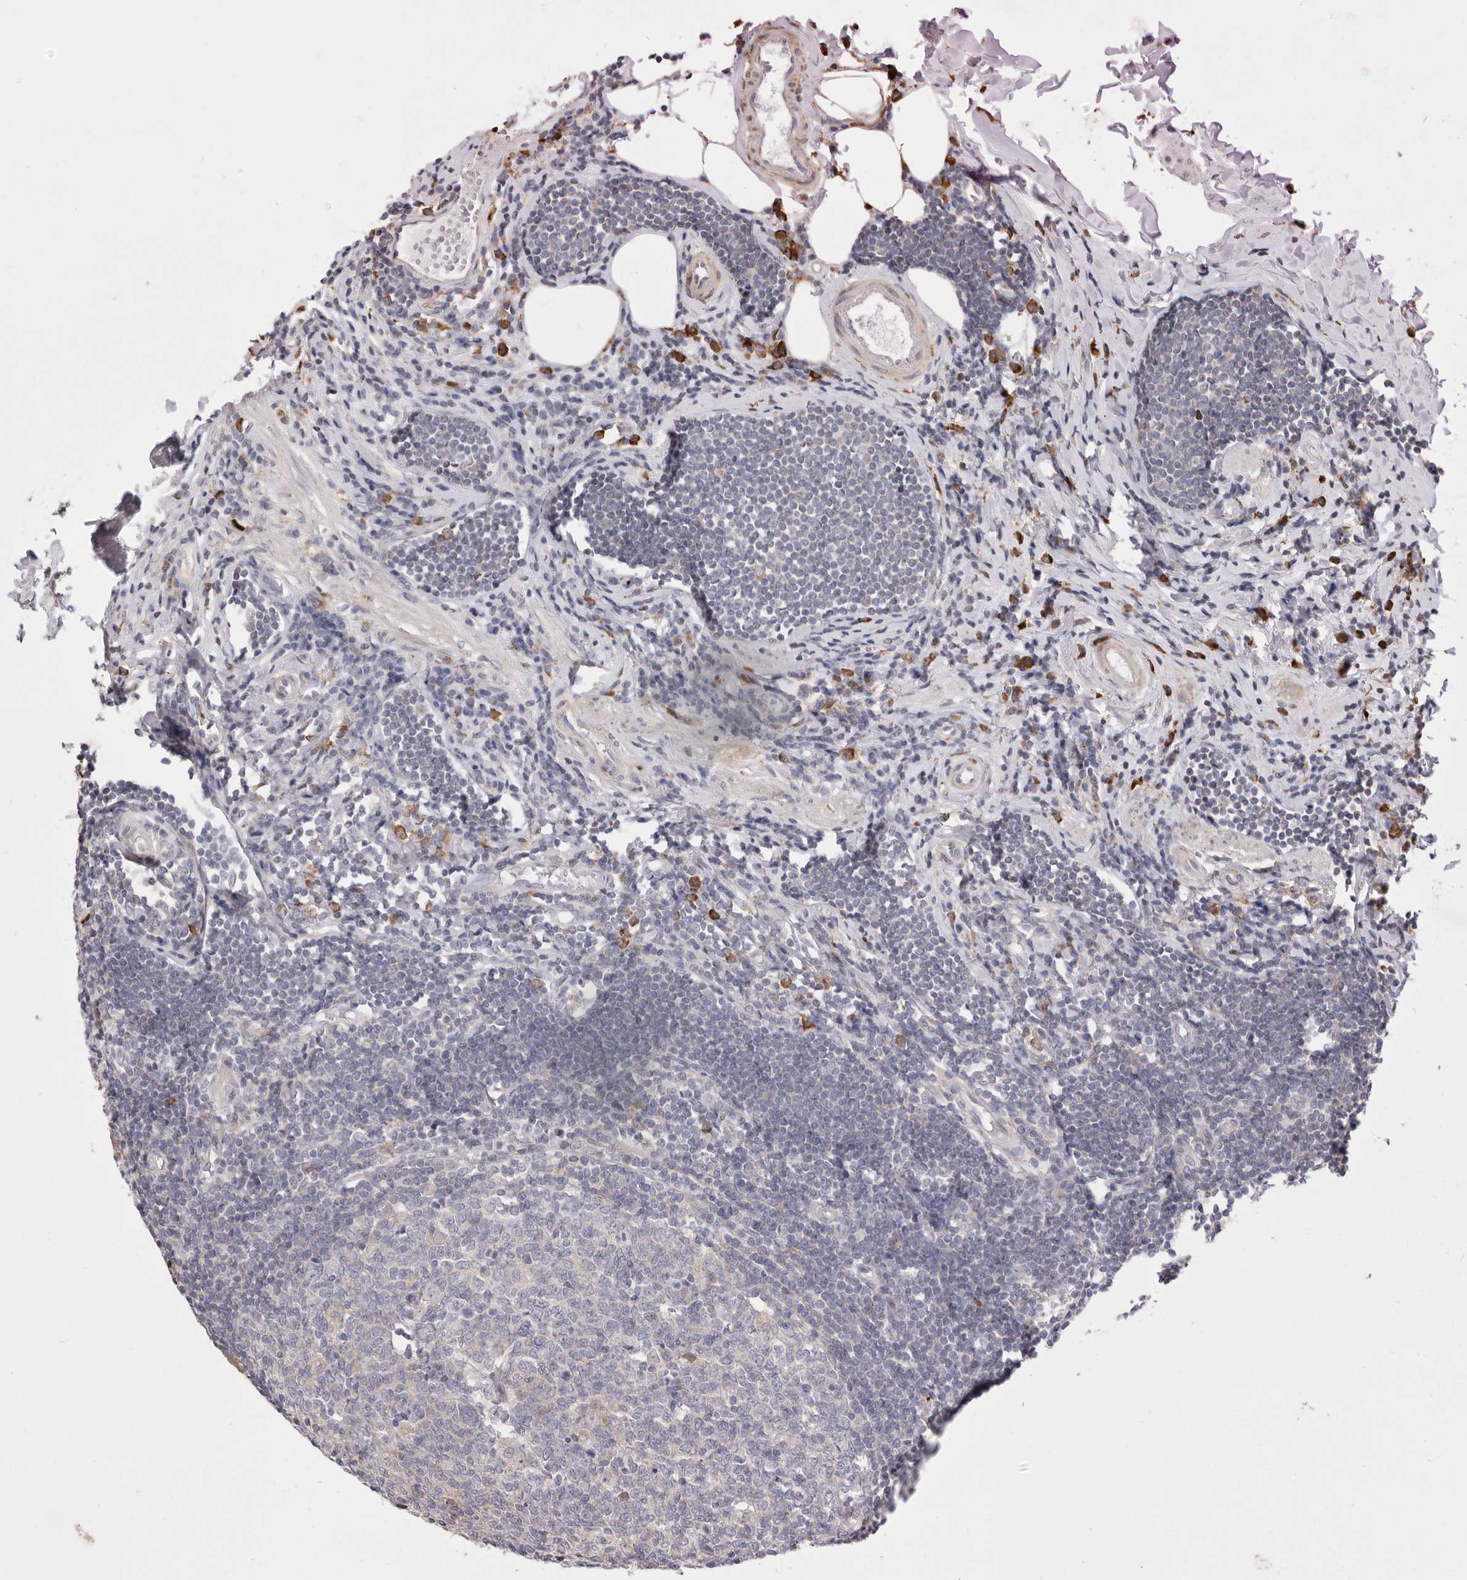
{"staining": {"intensity": "moderate", "quantity": ">75%", "location": "cytoplasmic/membranous"}, "tissue": "appendix", "cell_type": "Glandular cells", "image_type": "normal", "snomed": [{"axis": "morphology", "description": "Normal tissue, NOS"}, {"axis": "topography", "description": "Appendix"}], "caption": "Unremarkable appendix demonstrates moderate cytoplasmic/membranous staining in approximately >75% of glandular cells, visualized by immunohistochemistry. (IHC, brightfield microscopy, high magnification).", "gene": "USH1C", "patient": {"sex": "female", "age": 54}}